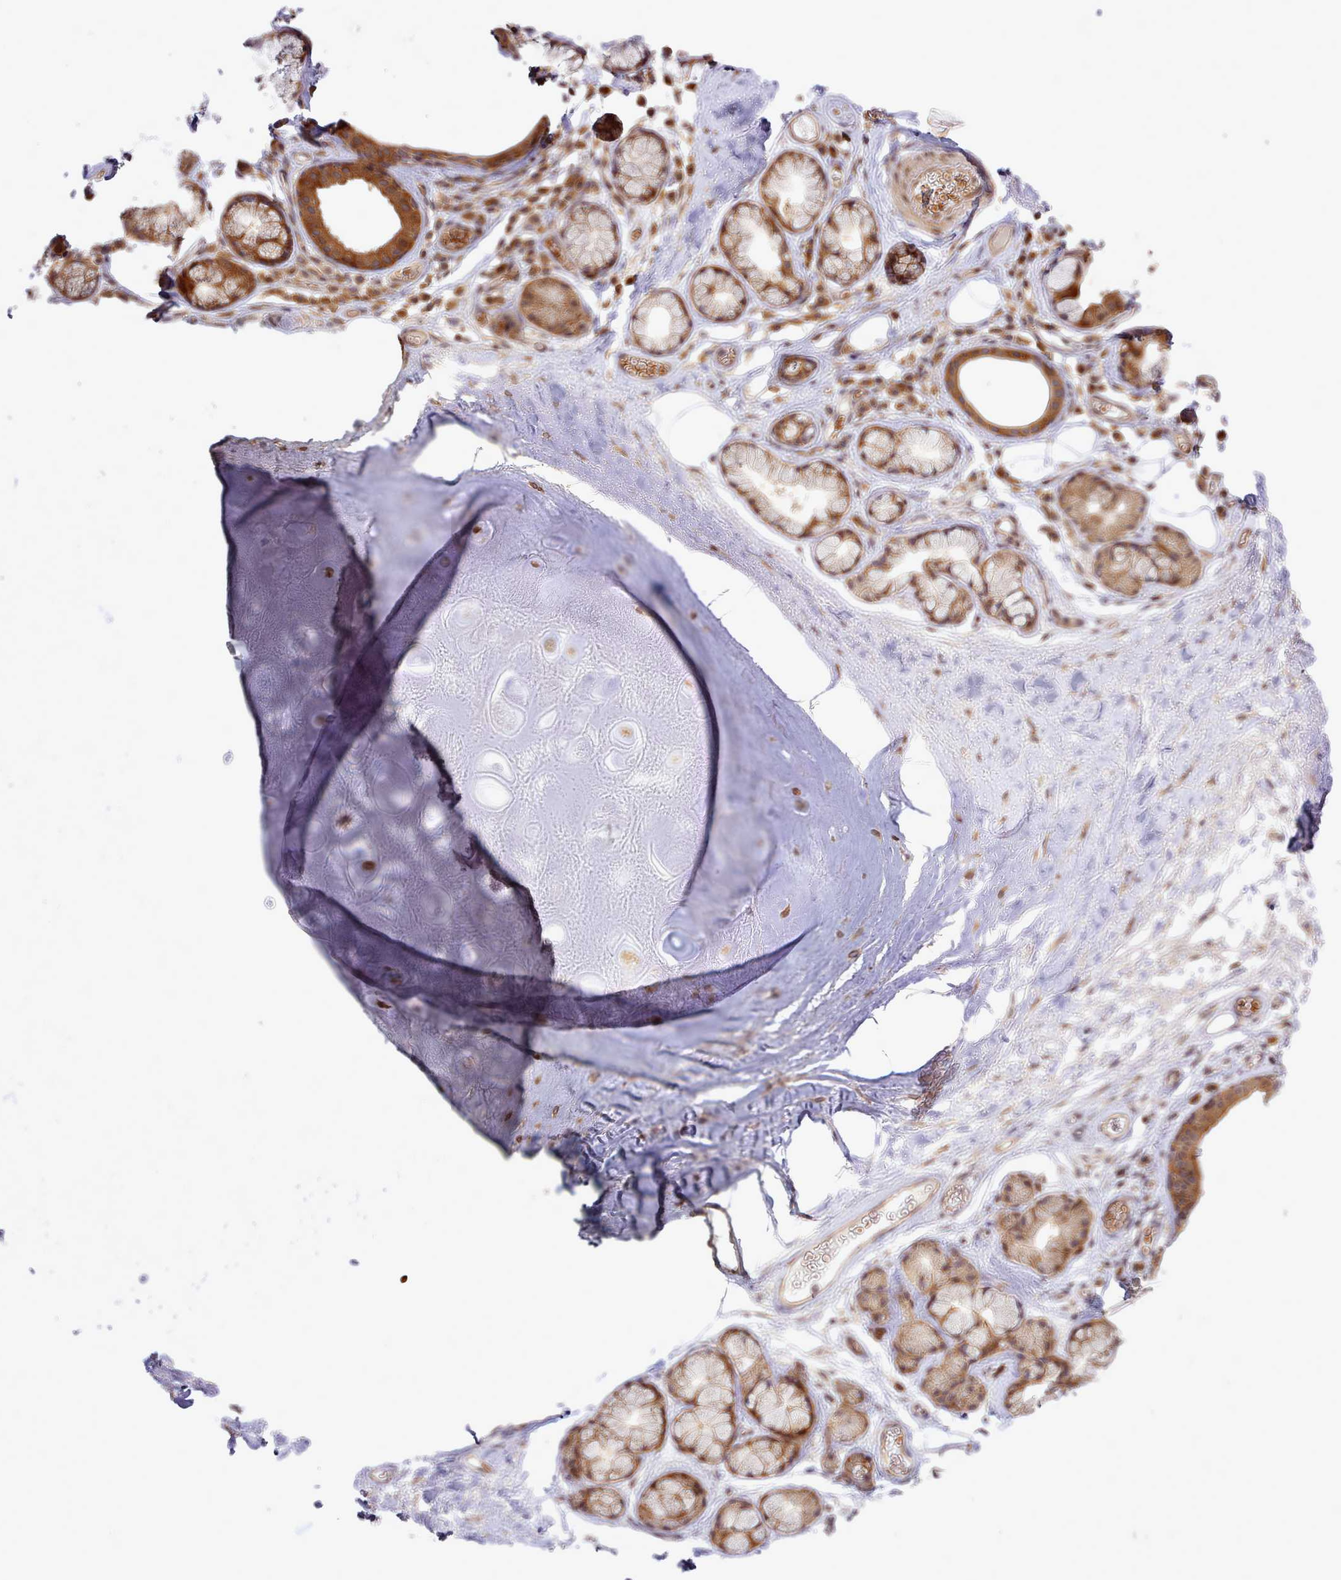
{"staining": {"intensity": "moderate", "quantity": ">75%", "location": "nuclear"}, "tissue": "soft tissue", "cell_type": "Chondrocytes", "image_type": "normal", "snomed": [{"axis": "morphology", "description": "Normal tissue, NOS"}, {"axis": "topography", "description": "Cartilage tissue"}], "caption": "Immunohistochemistry (IHC) of unremarkable soft tissue exhibits medium levels of moderate nuclear staining in approximately >75% of chondrocytes. (DAB IHC, brown staining for protein, blue staining for nuclei).", "gene": "UBE2G1", "patient": {"sex": "male", "age": 81}}